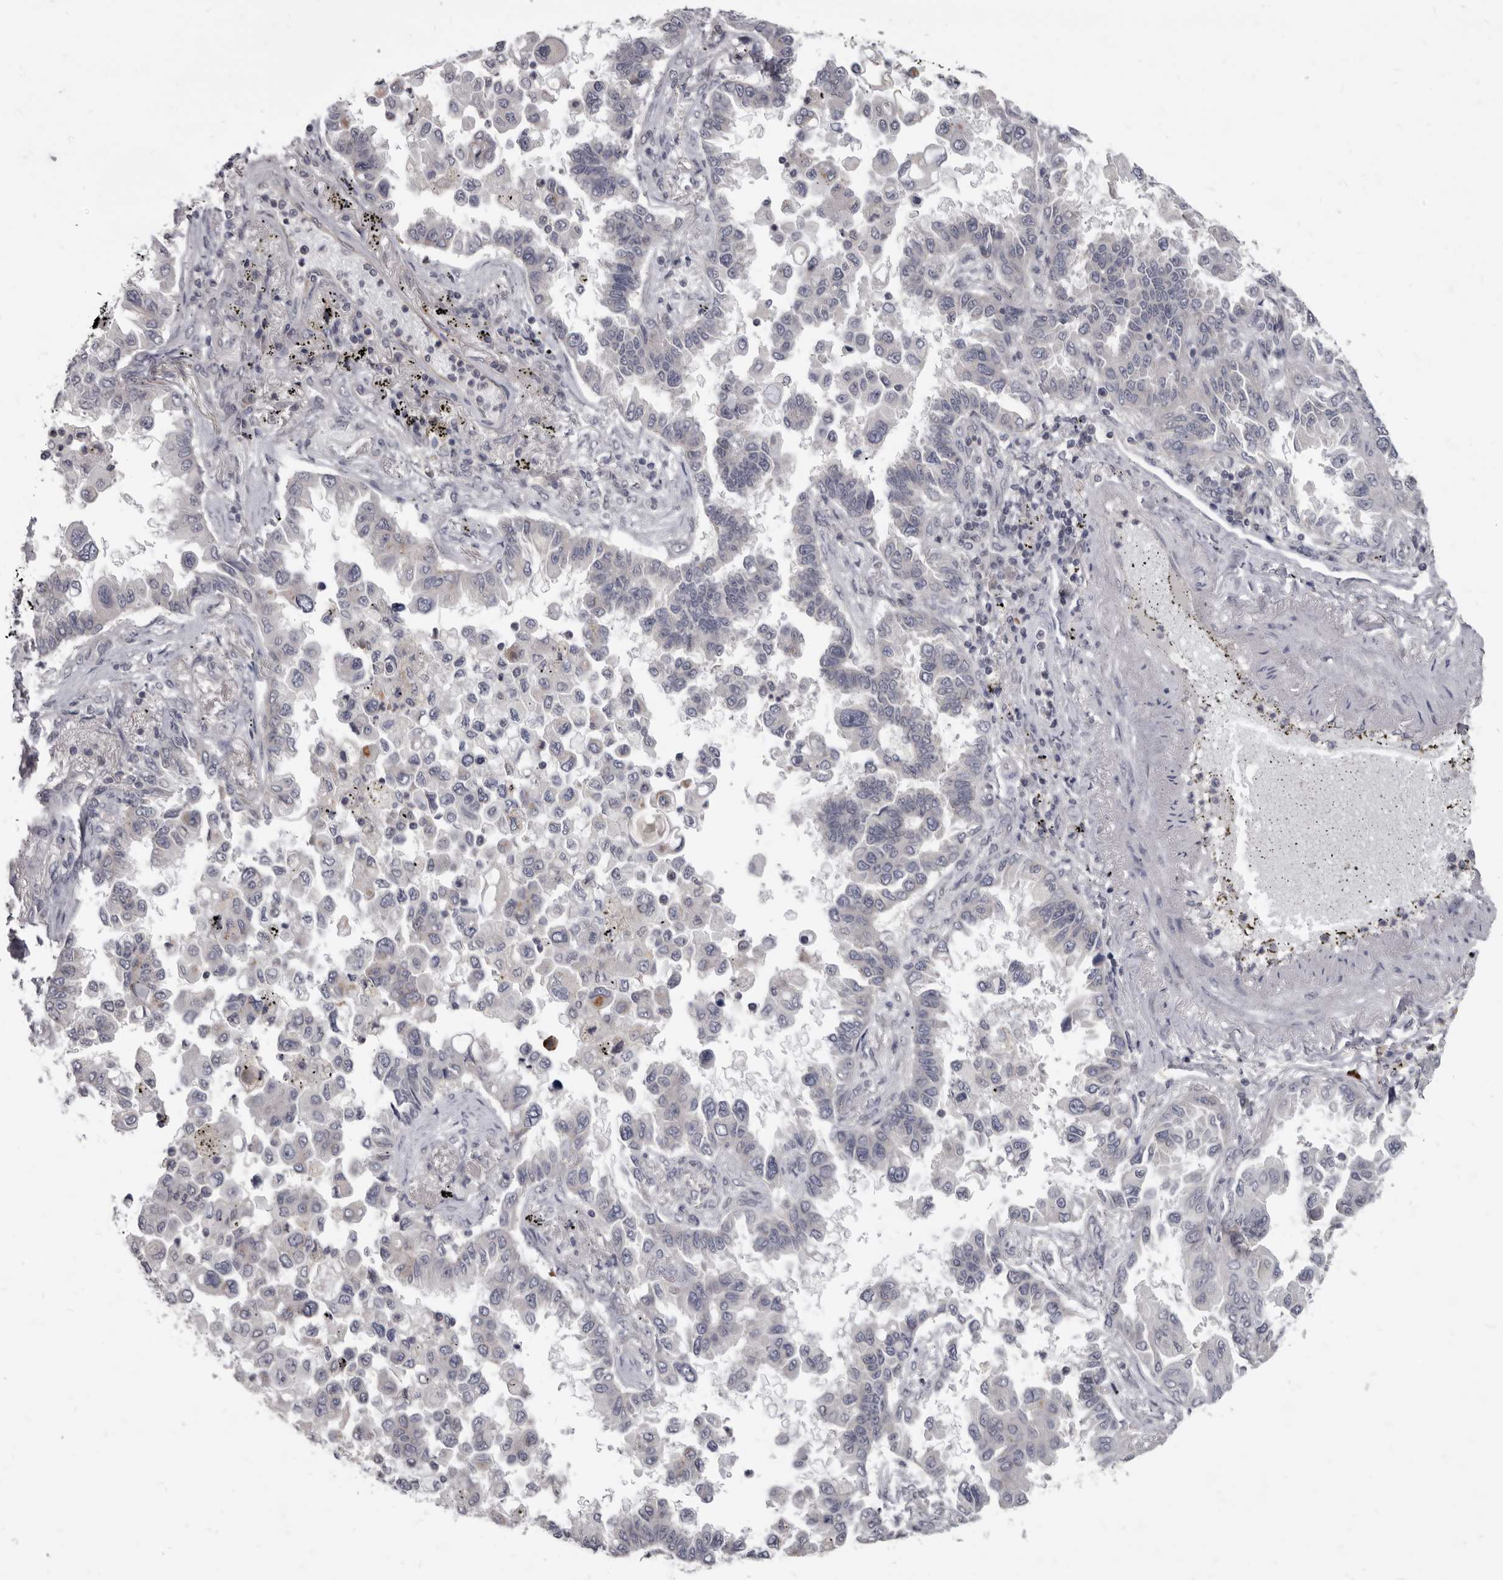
{"staining": {"intensity": "negative", "quantity": "none", "location": "none"}, "tissue": "lung cancer", "cell_type": "Tumor cells", "image_type": "cancer", "snomed": [{"axis": "morphology", "description": "Adenocarcinoma, NOS"}, {"axis": "topography", "description": "Lung"}], "caption": "Immunohistochemical staining of human adenocarcinoma (lung) demonstrates no significant staining in tumor cells.", "gene": "SULT1E1", "patient": {"sex": "female", "age": 67}}